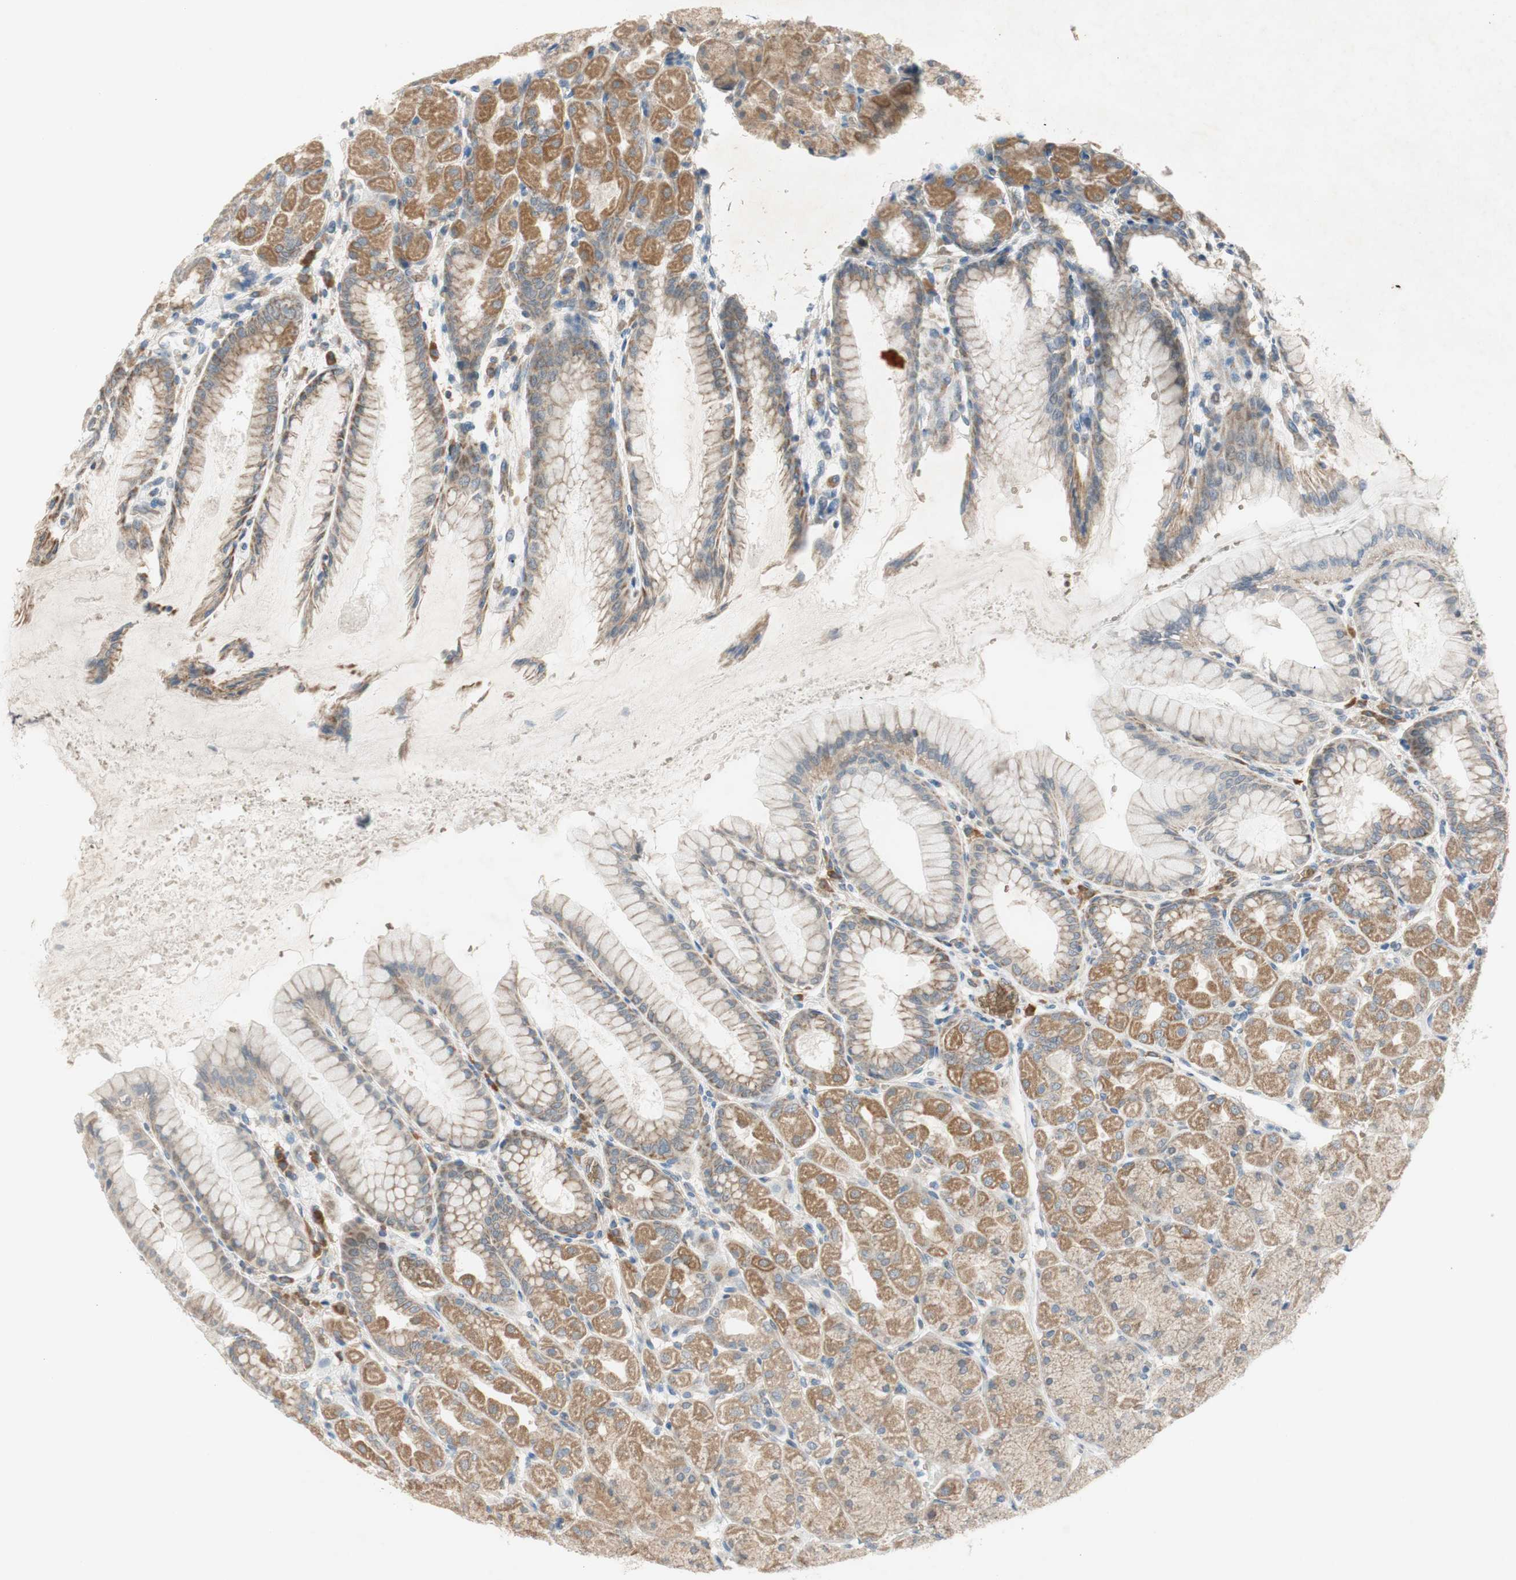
{"staining": {"intensity": "moderate", "quantity": "25%-75%", "location": "cytoplasmic/membranous"}, "tissue": "stomach", "cell_type": "Glandular cells", "image_type": "normal", "snomed": [{"axis": "morphology", "description": "Normal tissue, NOS"}, {"axis": "topography", "description": "Stomach, upper"}], "caption": "IHC photomicrograph of benign stomach: stomach stained using IHC shows medium levels of moderate protein expression localized specifically in the cytoplasmic/membranous of glandular cells, appearing as a cytoplasmic/membranous brown color.", "gene": "GYPC", "patient": {"sex": "female", "age": 56}}